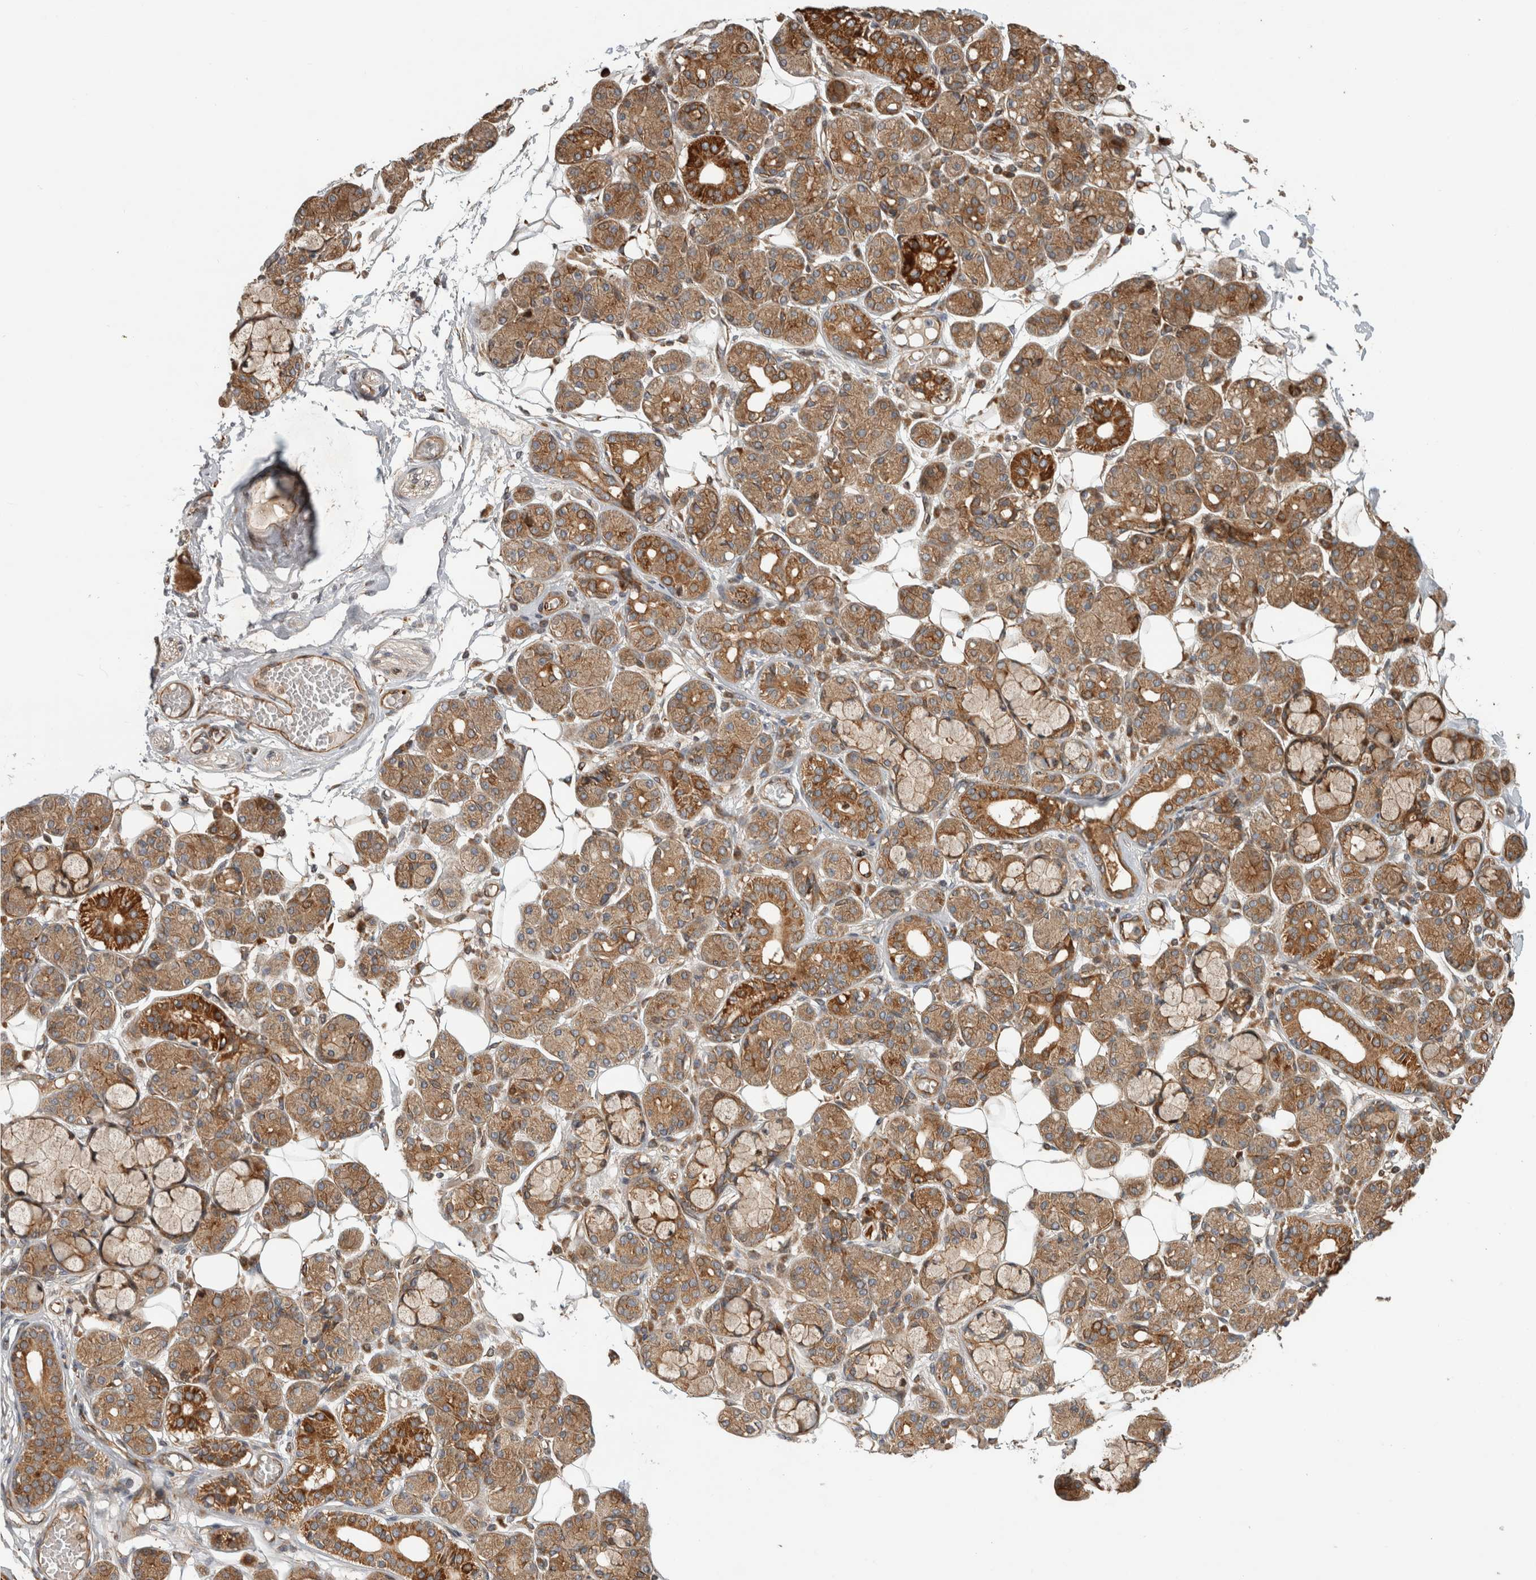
{"staining": {"intensity": "moderate", "quantity": ">75%", "location": "cytoplasmic/membranous"}, "tissue": "salivary gland", "cell_type": "Glandular cells", "image_type": "normal", "snomed": [{"axis": "morphology", "description": "Normal tissue, NOS"}, {"axis": "topography", "description": "Salivary gland"}], "caption": "DAB immunohistochemical staining of benign salivary gland displays moderate cytoplasmic/membranous protein positivity in about >75% of glandular cells.", "gene": "TUBD1", "patient": {"sex": "male", "age": 63}}